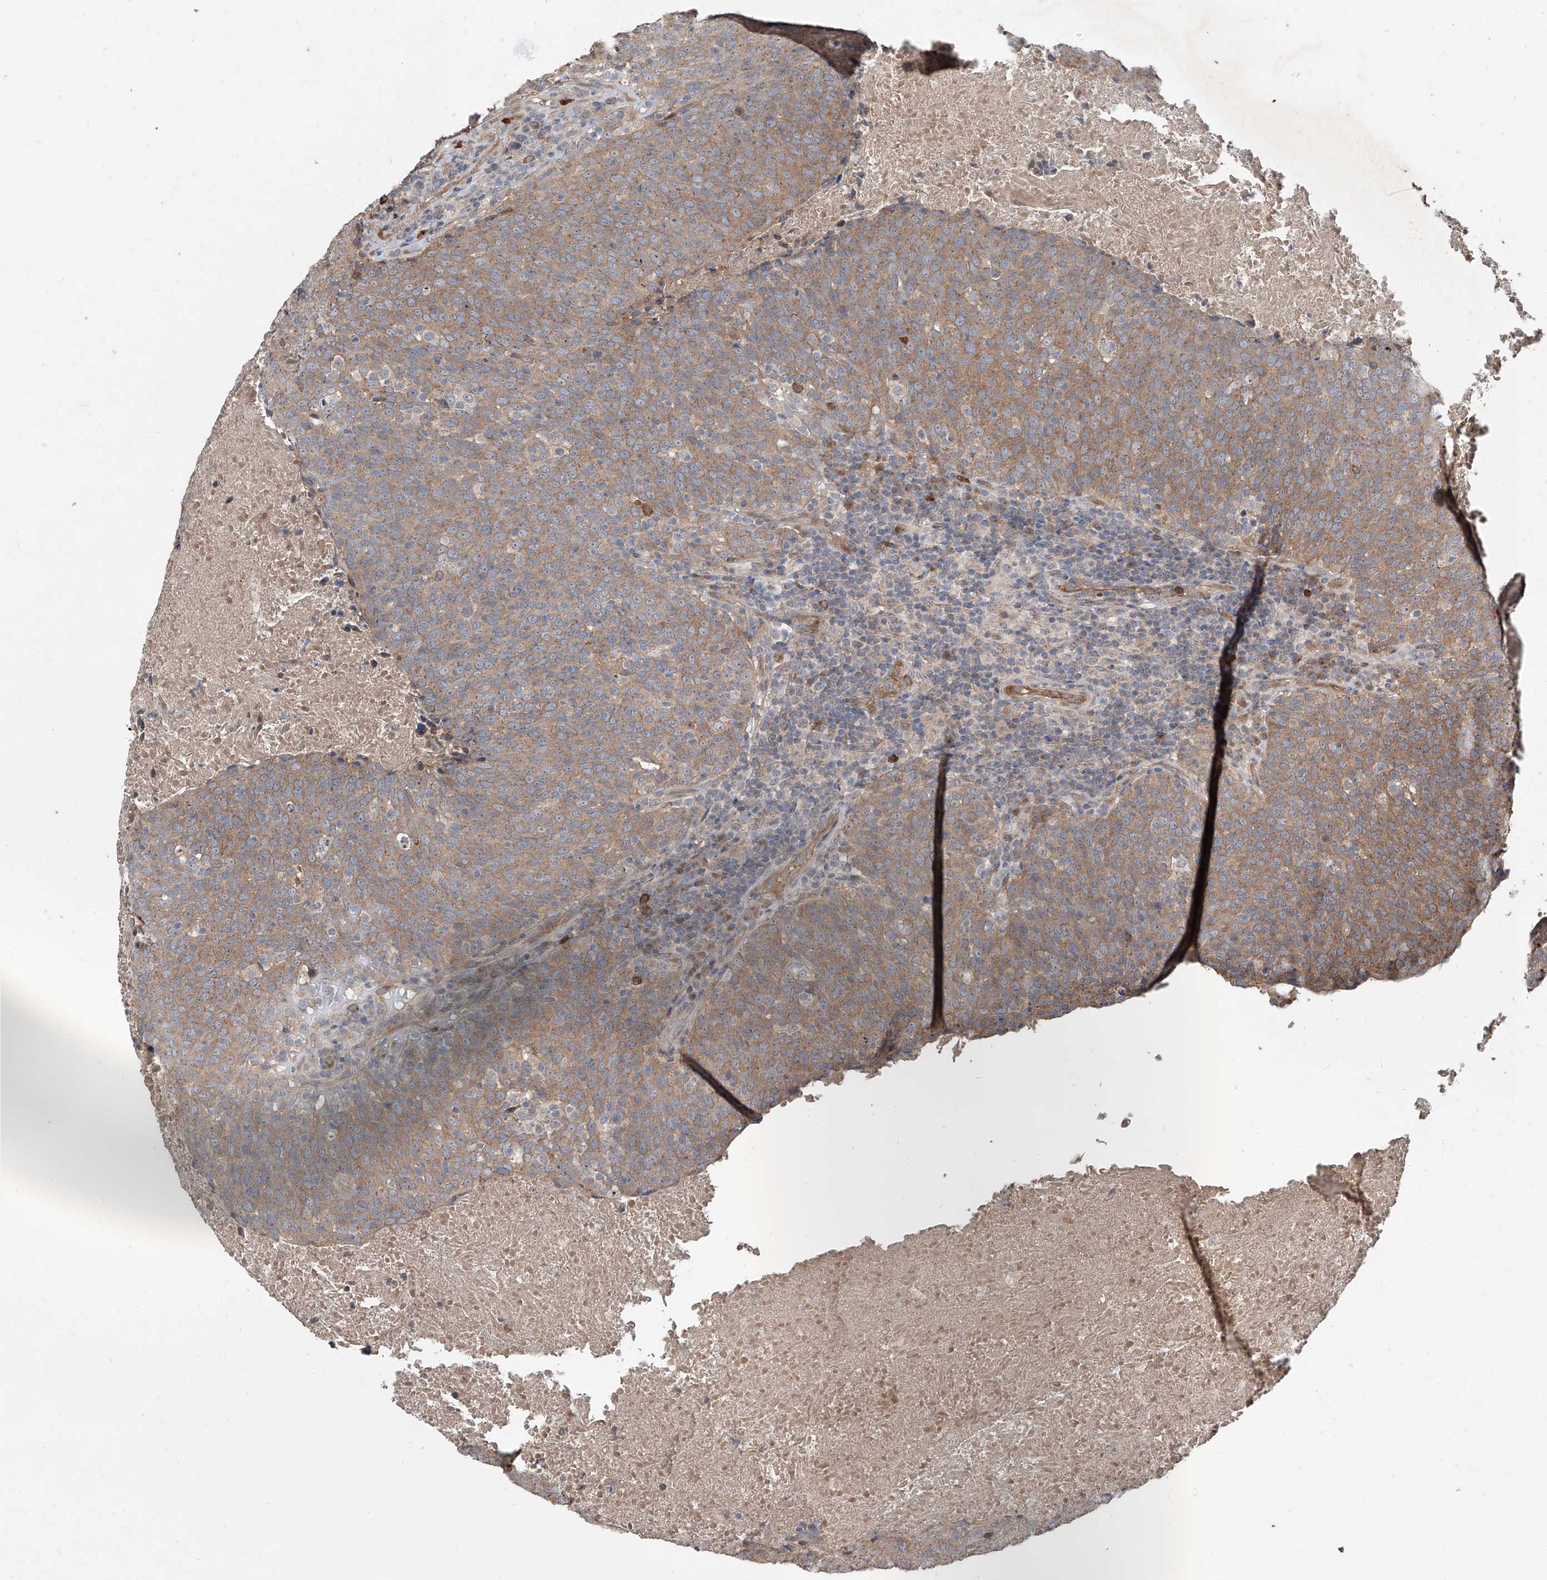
{"staining": {"intensity": "moderate", "quantity": ">75%", "location": "cytoplasmic/membranous"}, "tissue": "head and neck cancer", "cell_type": "Tumor cells", "image_type": "cancer", "snomed": [{"axis": "morphology", "description": "Squamous cell carcinoma, NOS"}, {"axis": "morphology", "description": "Squamous cell carcinoma, metastatic, NOS"}, {"axis": "topography", "description": "Lymph node"}, {"axis": "topography", "description": "Head-Neck"}], "caption": "About >75% of tumor cells in human head and neck cancer demonstrate moderate cytoplasmic/membranous protein expression as visualized by brown immunohistochemical staining.", "gene": "CCN1", "patient": {"sex": "male", "age": 62}}